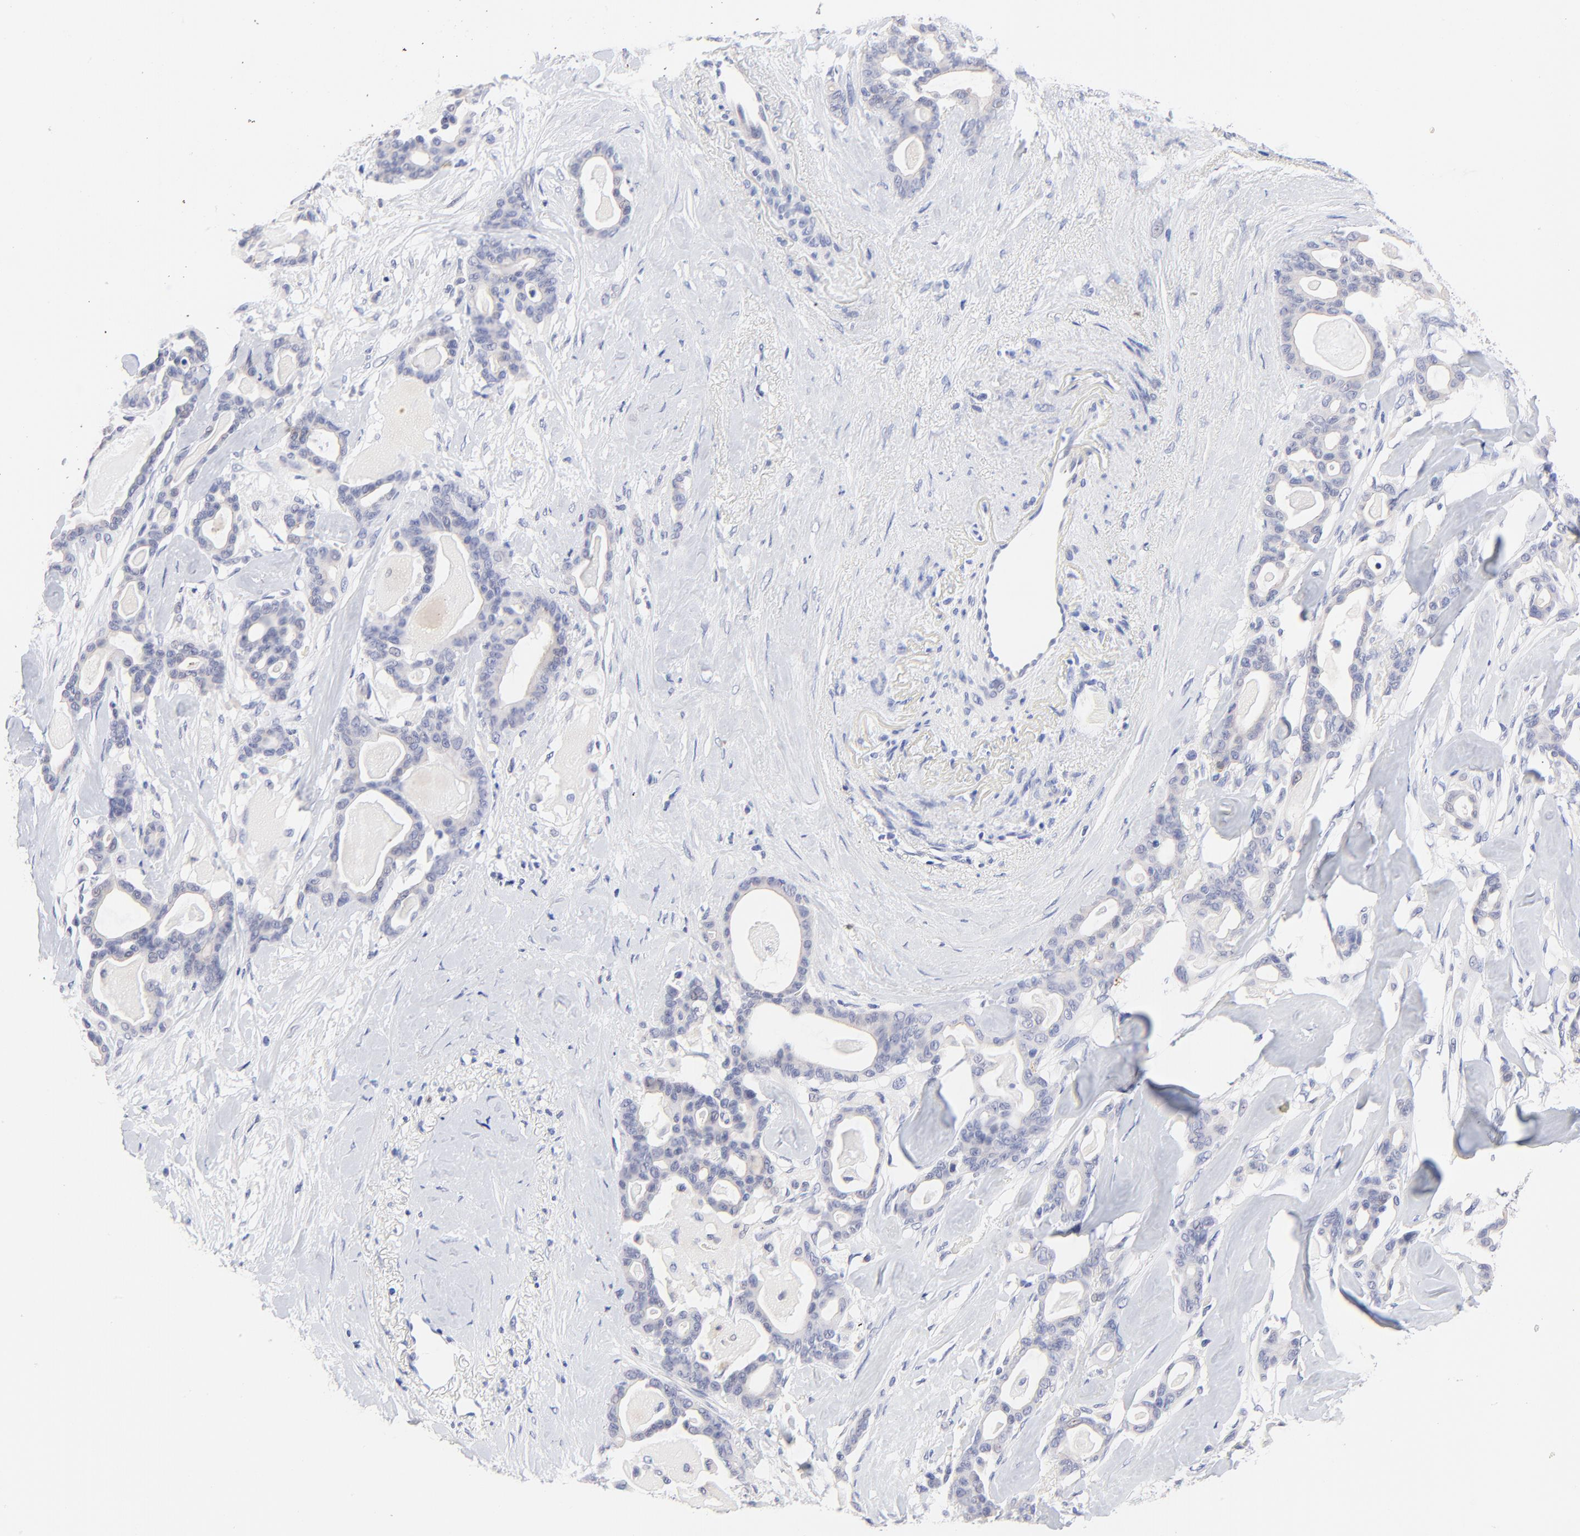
{"staining": {"intensity": "negative", "quantity": "none", "location": "none"}, "tissue": "pancreatic cancer", "cell_type": "Tumor cells", "image_type": "cancer", "snomed": [{"axis": "morphology", "description": "Adenocarcinoma, NOS"}, {"axis": "topography", "description": "Pancreas"}], "caption": "A micrograph of human pancreatic adenocarcinoma is negative for staining in tumor cells. (IHC, brightfield microscopy, high magnification).", "gene": "FAM117B", "patient": {"sex": "male", "age": 63}}